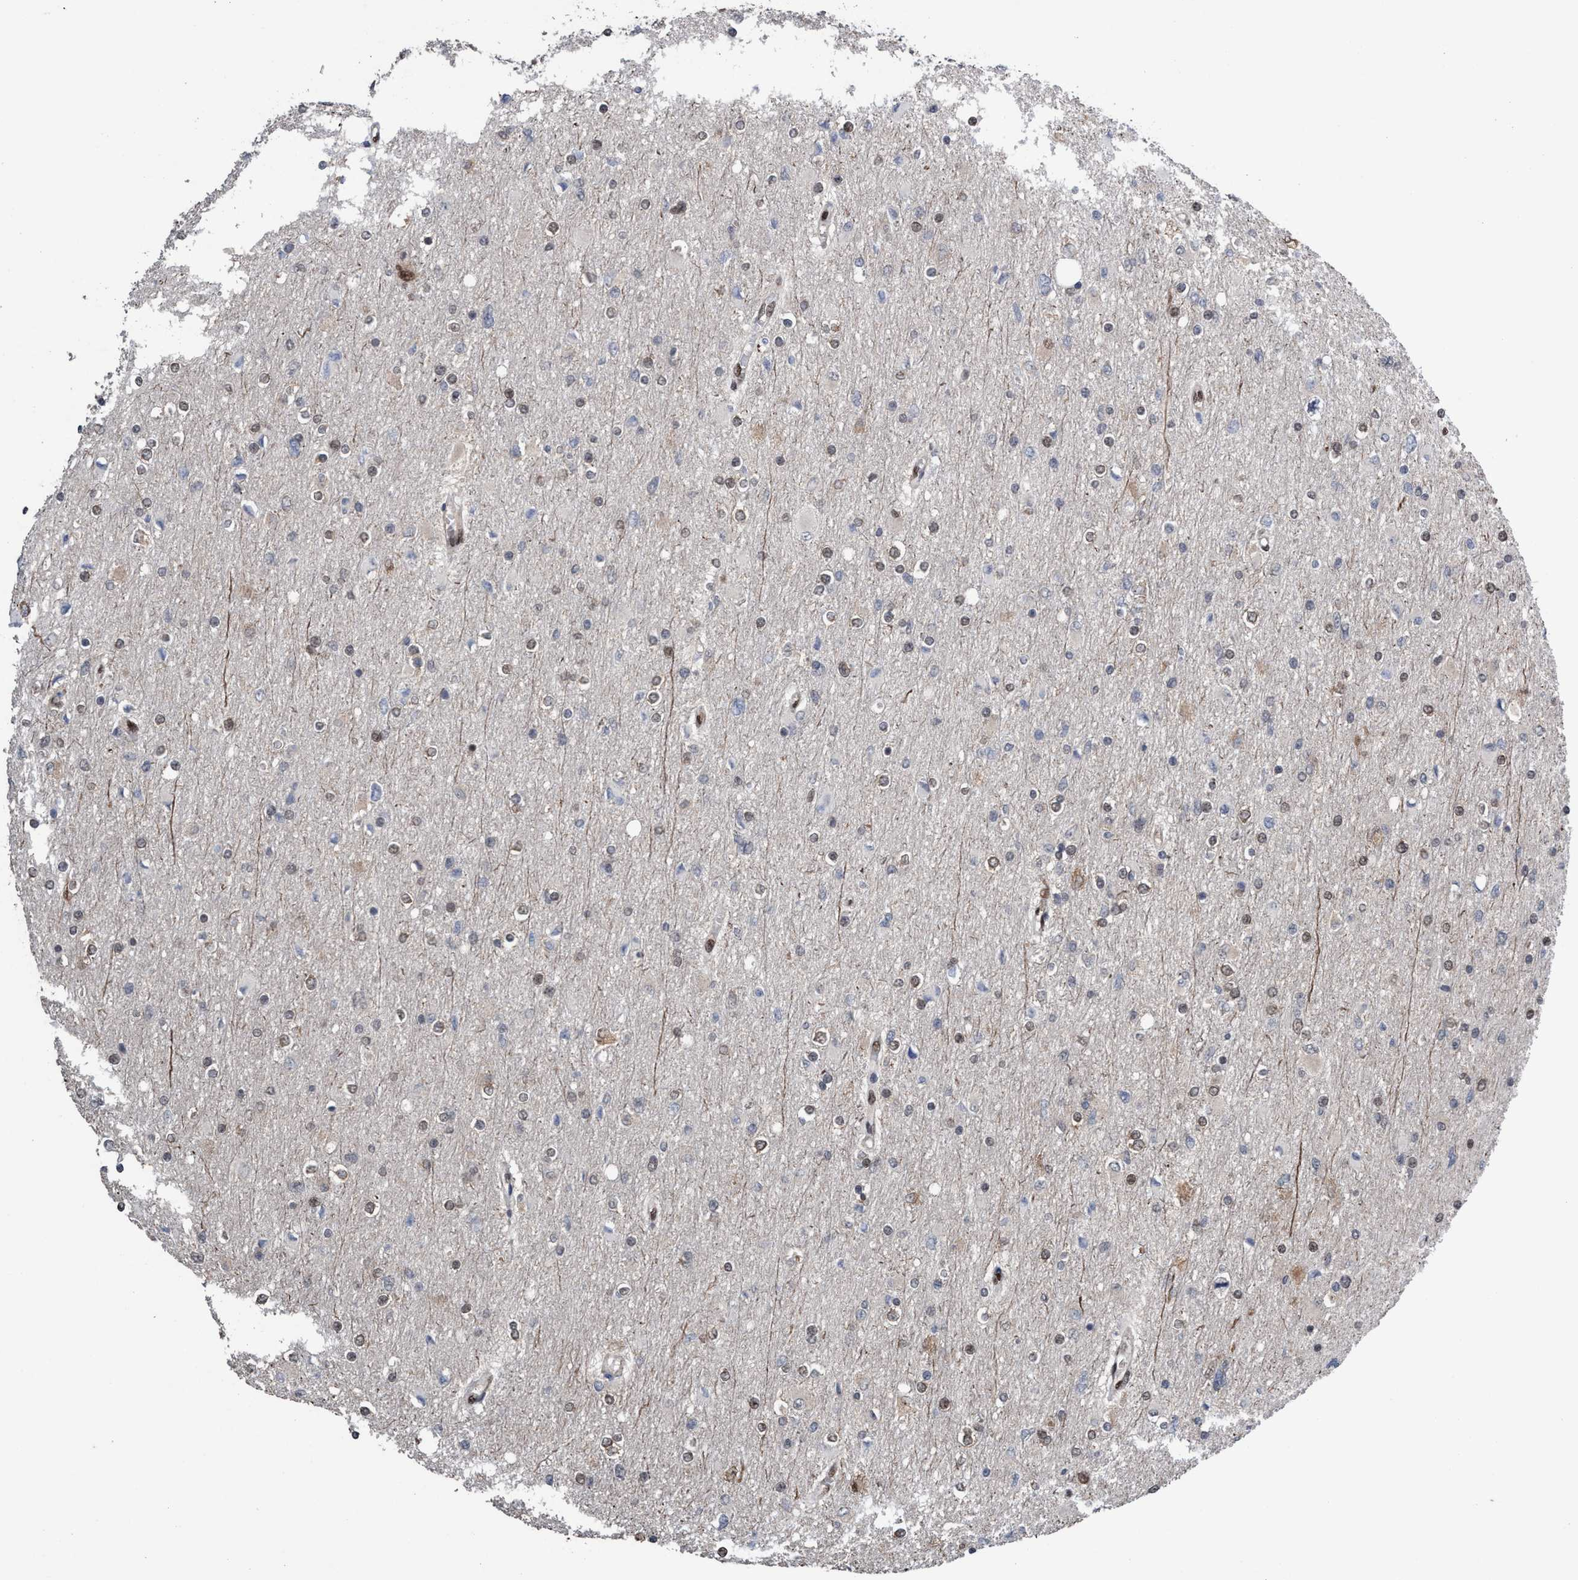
{"staining": {"intensity": "weak", "quantity": "25%-75%", "location": "nuclear"}, "tissue": "glioma", "cell_type": "Tumor cells", "image_type": "cancer", "snomed": [{"axis": "morphology", "description": "Glioma, malignant, High grade"}, {"axis": "topography", "description": "Cerebral cortex"}], "caption": "Weak nuclear expression is present in approximately 25%-75% of tumor cells in malignant glioma (high-grade).", "gene": "METAP2", "patient": {"sex": "female", "age": 36}}